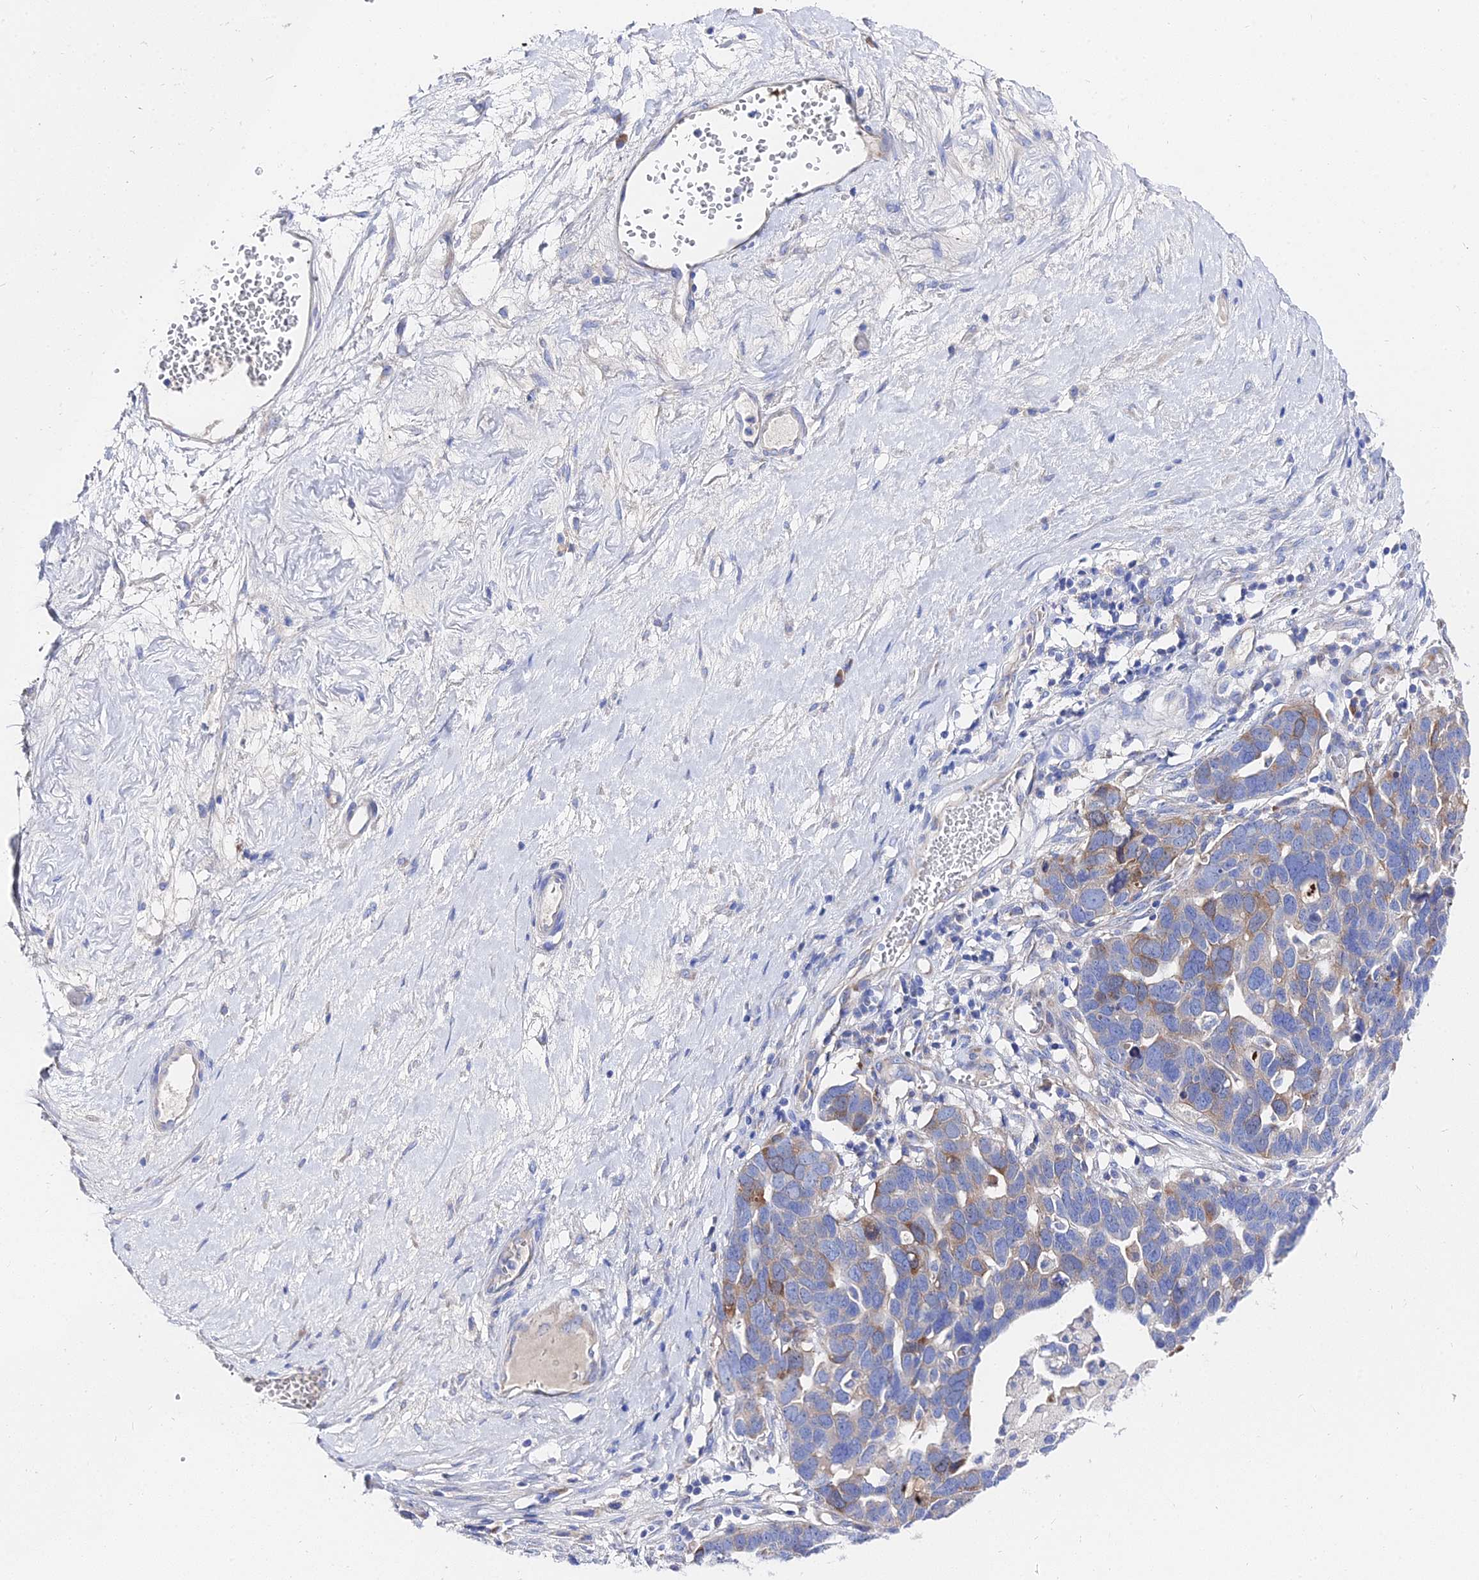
{"staining": {"intensity": "moderate", "quantity": "<25%", "location": "cytoplasmic/membranous"}, "tissue": "ovarian cancer", "cell_type": "Tumor cells", "image_type": "cancer", "snomed": [{"axis": "morphology", "description": "Cystadenocarcinoma, serous, NOS"}, {"axis": "topography", "description": "Ovary"}], "caption": "Immunohistochemistry (DAB) staining of human serous cystadenocarcinoma (ovarian) demonstrates moderate cytoplasmic/membranous protein positivity in approximately <25% of tumor cells.", "gene": "PTTG1", "patient": {"sex": "female", "age": 54}}